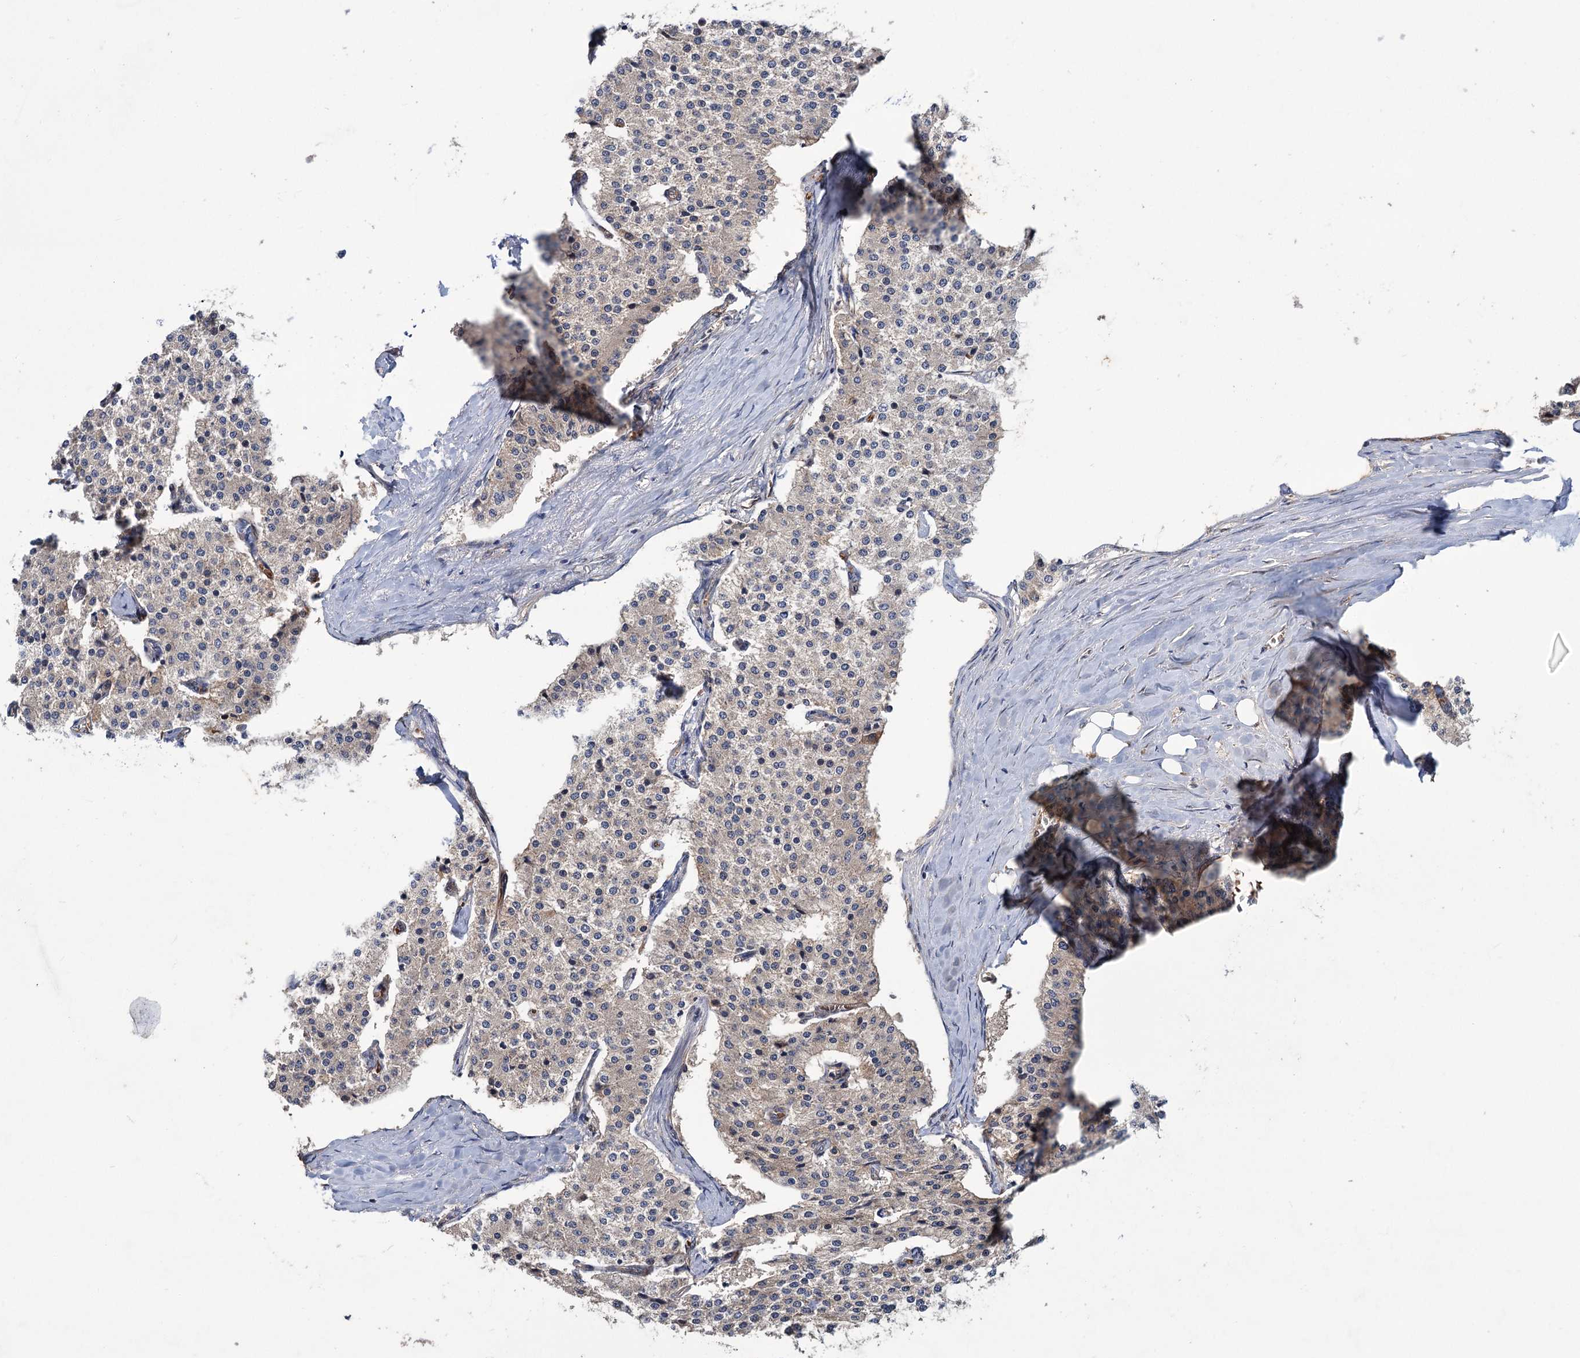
{"staining": {"intensity": "negative", "quantity": "none", "location": "none"}, "tissue": "carcinoid", "cell_type": "Tumor cells", "image_type": "cancer", "snomed": [{"axis": "morphology", "description": "Carcinoid, malignant, NOS"}, {"axis": "topography", "description": "Colon"}], "caption": "IHC of human malignant carcinoid demonstrates no staining in tumor cells.", "gene": "PKN2", "patient": {"sex": "female", "age": 52}}